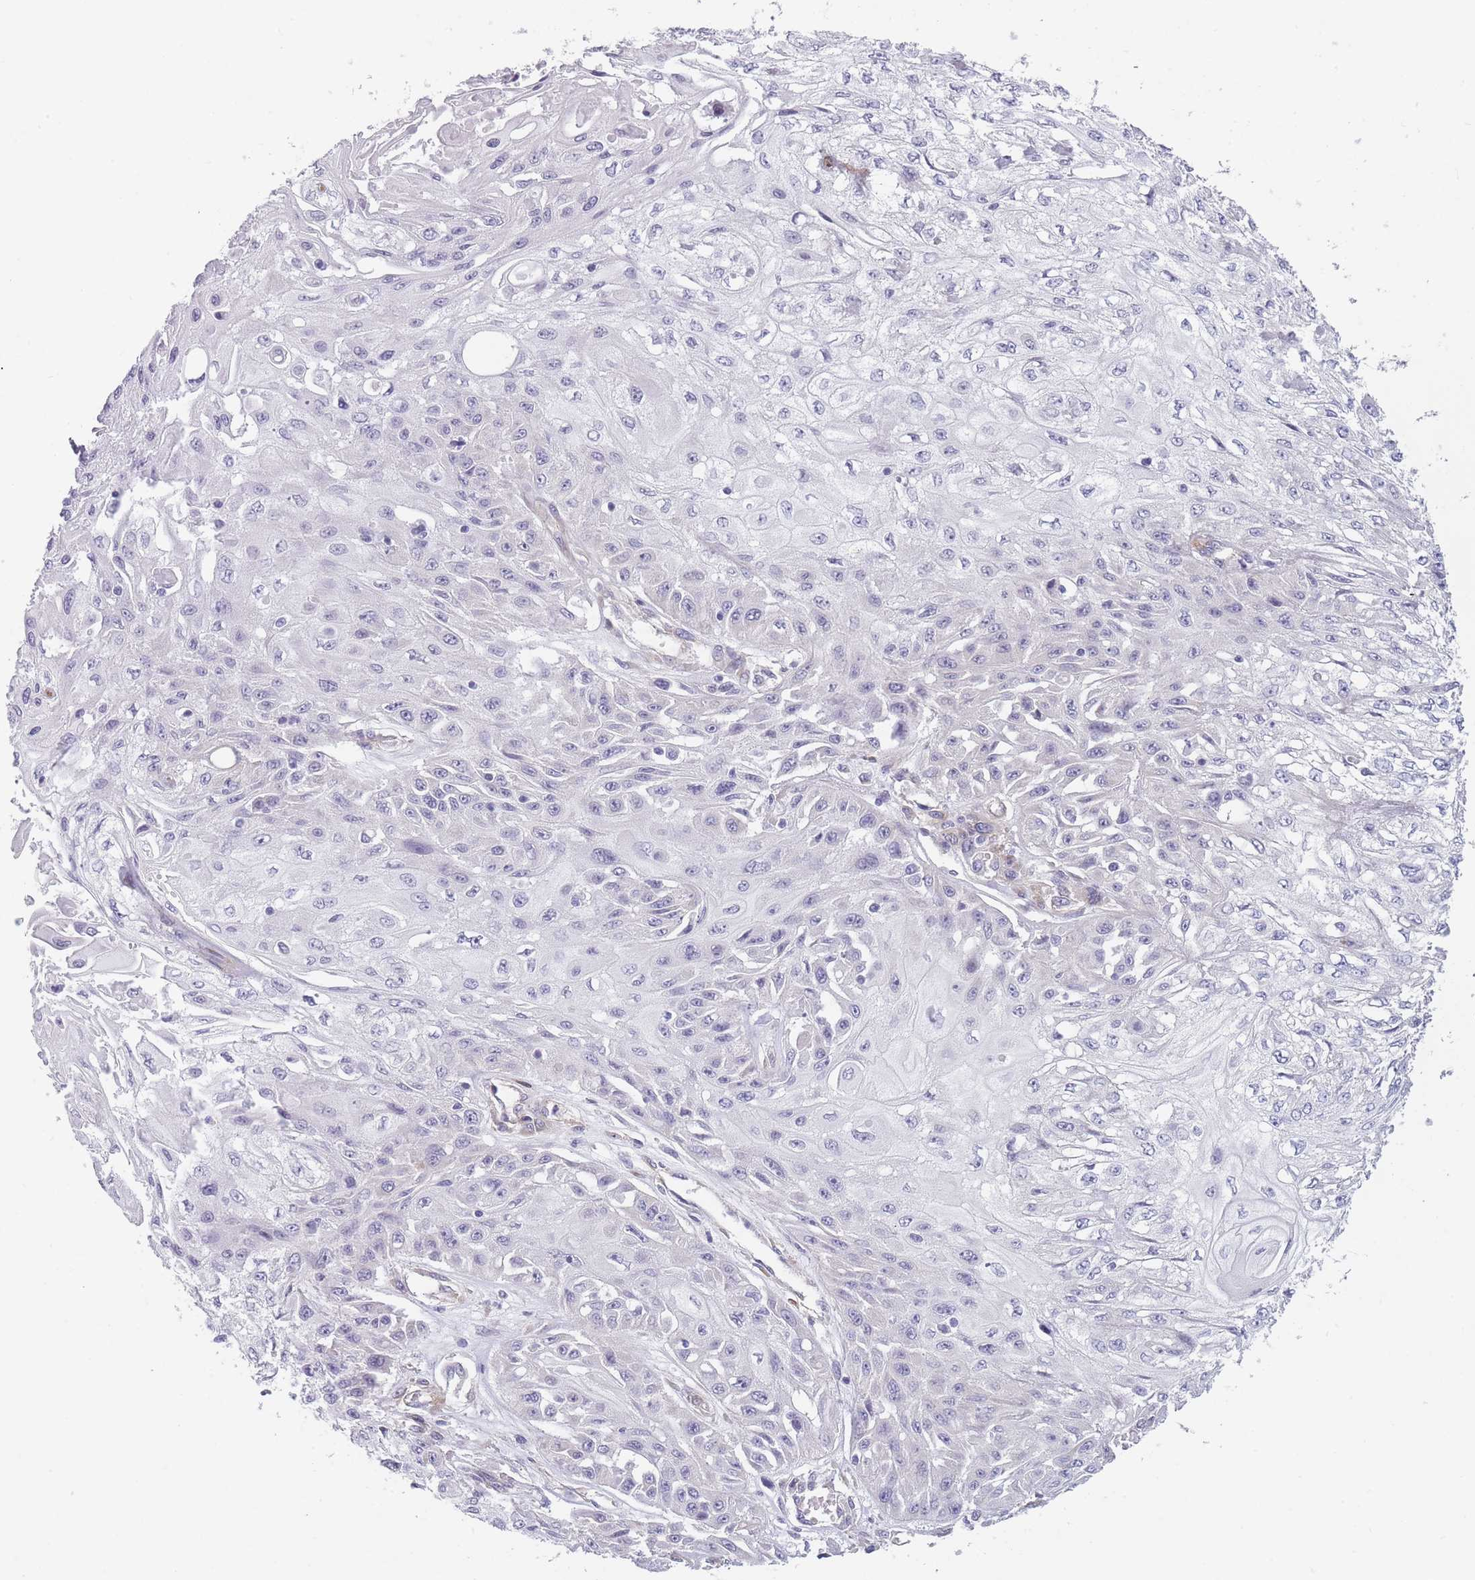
{"staining": {"intensity": "negative", "quantity": "none", "location": "none"}, "tissue": "skin cancer", "cell_type": "Tumor cells", "image_type": "cancer", "snomed": [{"axis": "morphology", "description": "Squamous cell carcinoma, NOS"}, {"axis": "morphology", "description": "Squamous cell carcinoma, metastatic, NOS"}, {"axis": "topography", "description": "Skin"}, {"axis": "topography", "description": "Lymph node"}], "caption": "An image of human skin metastatic squamous cell carcinoma is negative for staining in tumor cells. (Brightfield microscopy of DAB (3,3'-diaminobenzidine) immunohistochemistry at high magnification).", "gene": "OR6B3", "patient": {"sex": "male", "age": 75}}